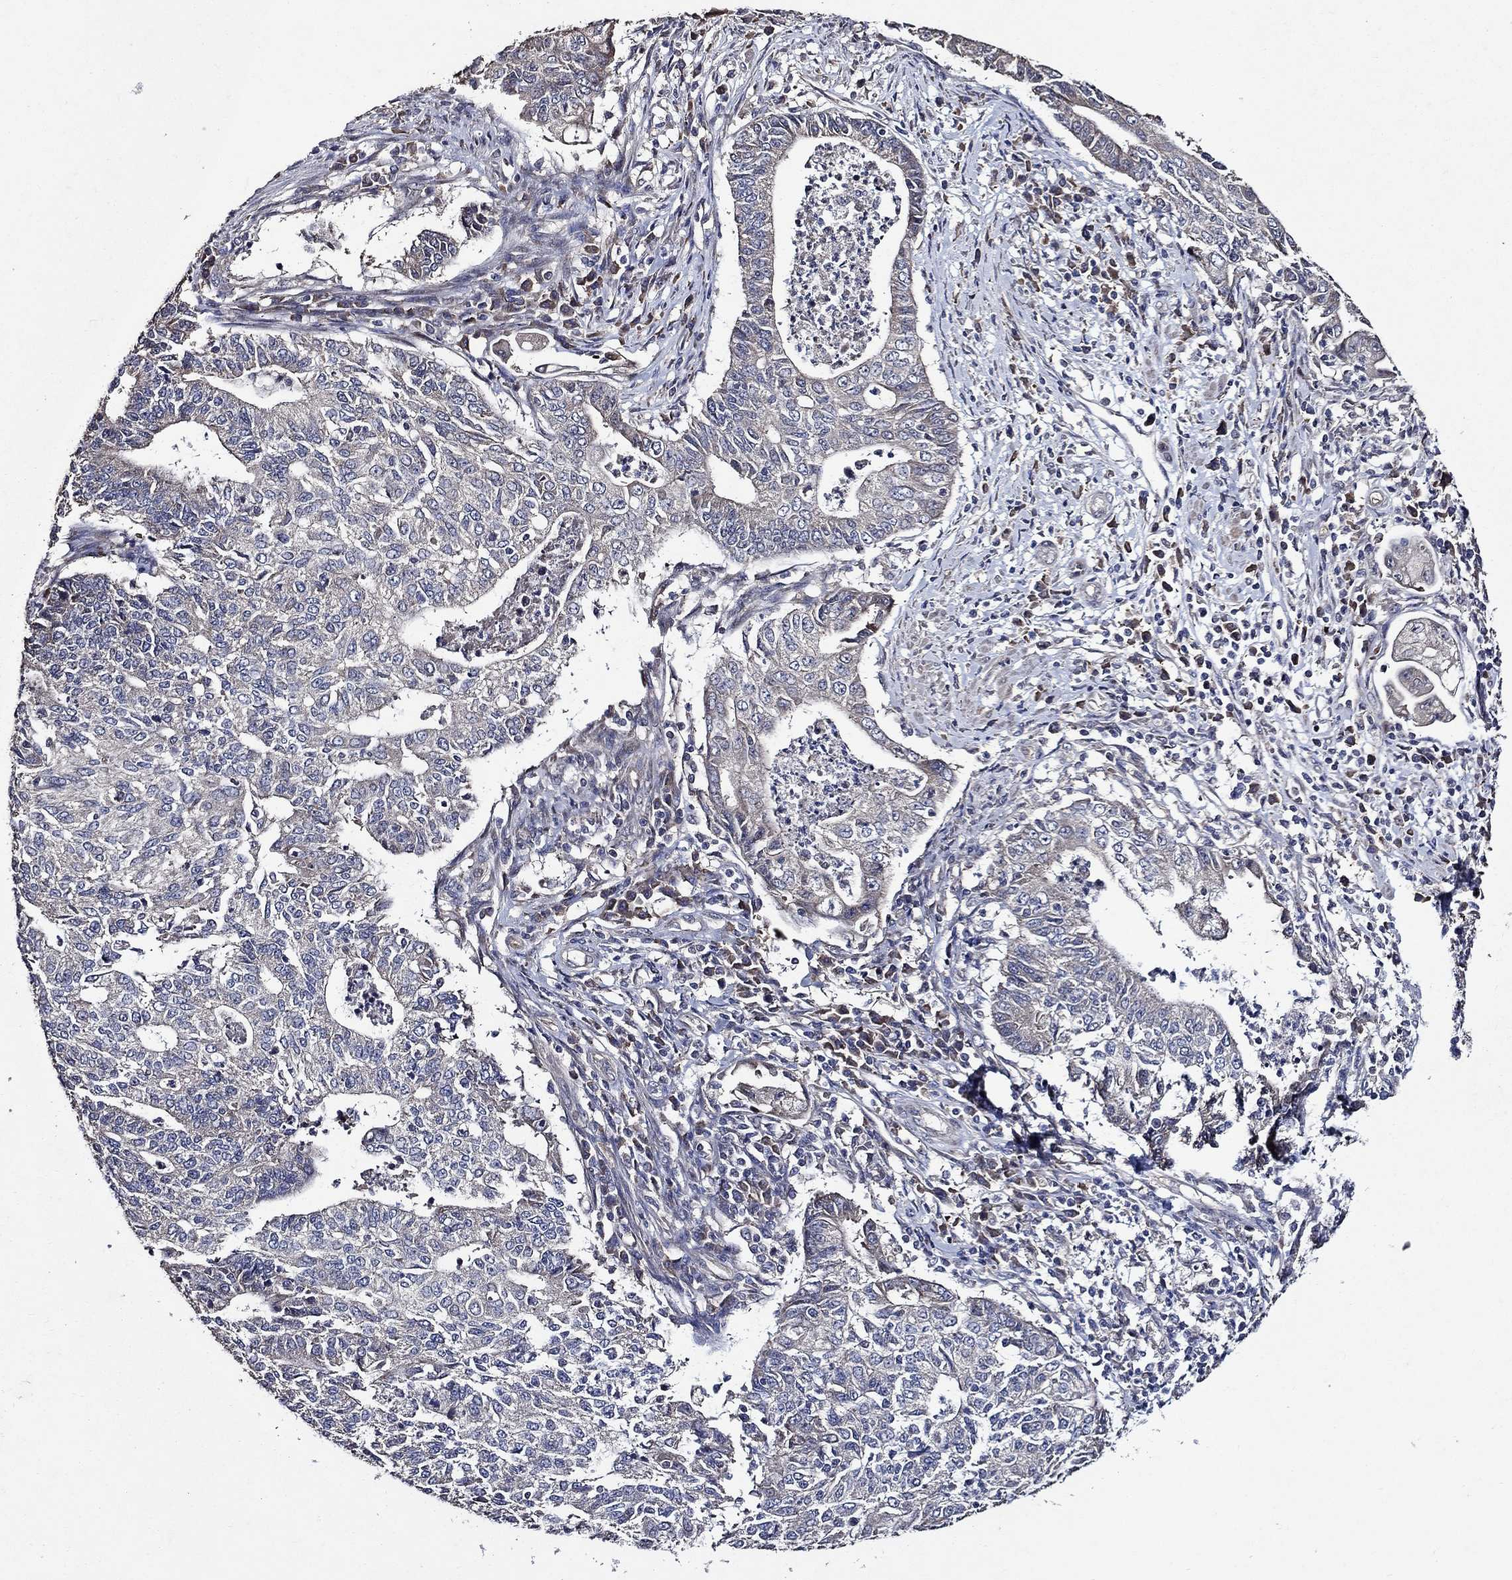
{"staining": {"intensity": "negative", "quantity": "none", "location": "none"}, "tissue": "endometrial cancer", "cell_type": "Tumor cells", "image_type": "cancer", "snomed": [{"axis": "morphology", "description": "Adenocarcinoma, NOS"}, {"axis": "topography", "description": "Uterus"}, {"axis": "topography", "description": "Endometrium"}], "caption": "An immunohistochemistry histopathology image of adenocarcinoma (endometrial) is shown. There is no staining in tumor cells of adenocarcinoma (endometrial). (DAB IHC, high magnification).", "gene": "HAP1", "patient": {"sex": "female", "age": 54}}